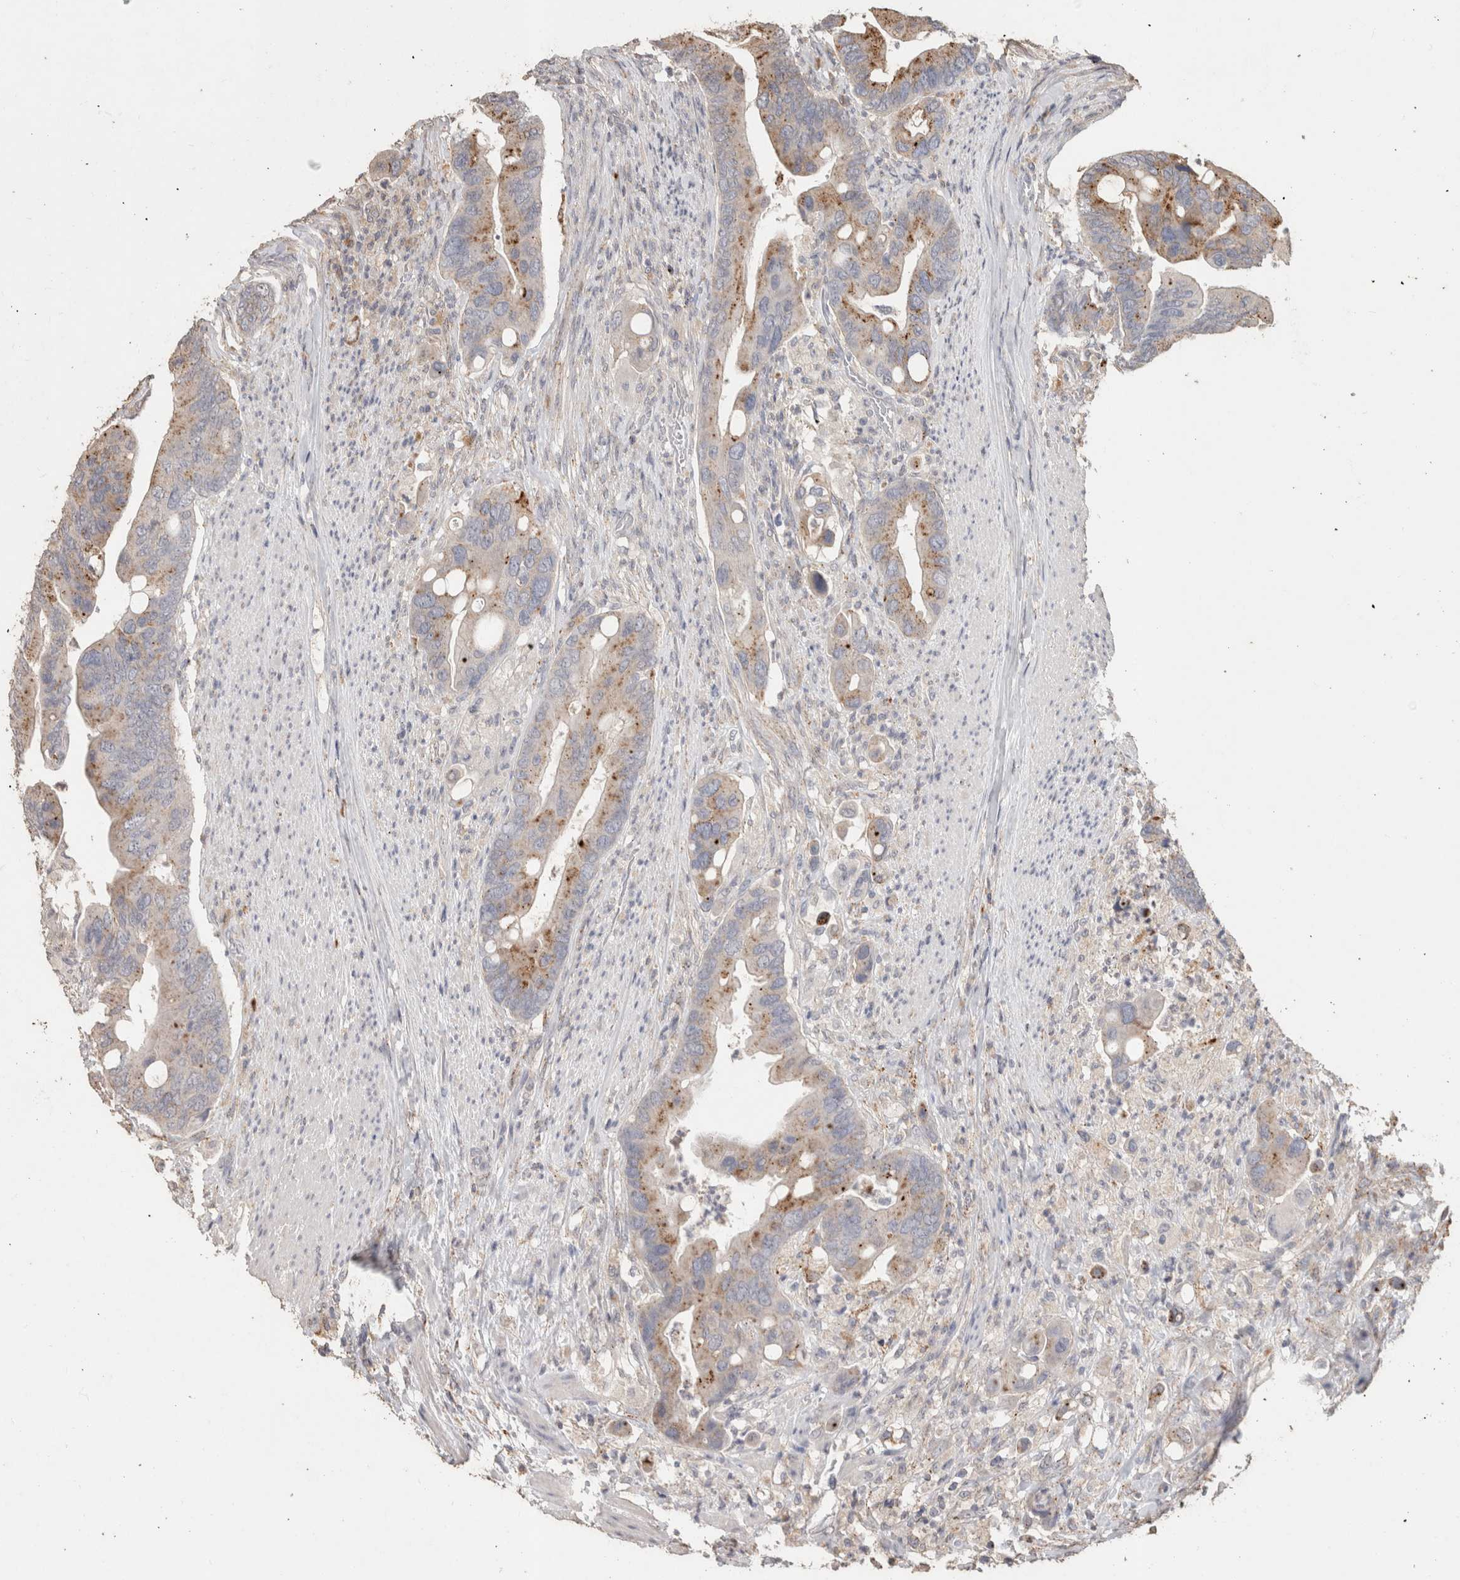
{"staining": {"intensity": "moderate", "quantity": ">75%", "location": "cytoplasmic/membranous"}, "tissue": "colorectal cancer", "cell_type": "Tumor cells", "image_type": "cancer", "snomed": [{"axis": "morphology", "description": "Adenocarcinoma, NOS"}, {"axis": "topography", "description": "Rectum"}], "caption": "IHC (DAB) staining of human colorectal adenocarcinoma displays moderate cytoplasmic/membranous protein staining in about >75% of tumor cells.", "gene": "ARSA", "patient": {"sex": "female", "age": 57}}